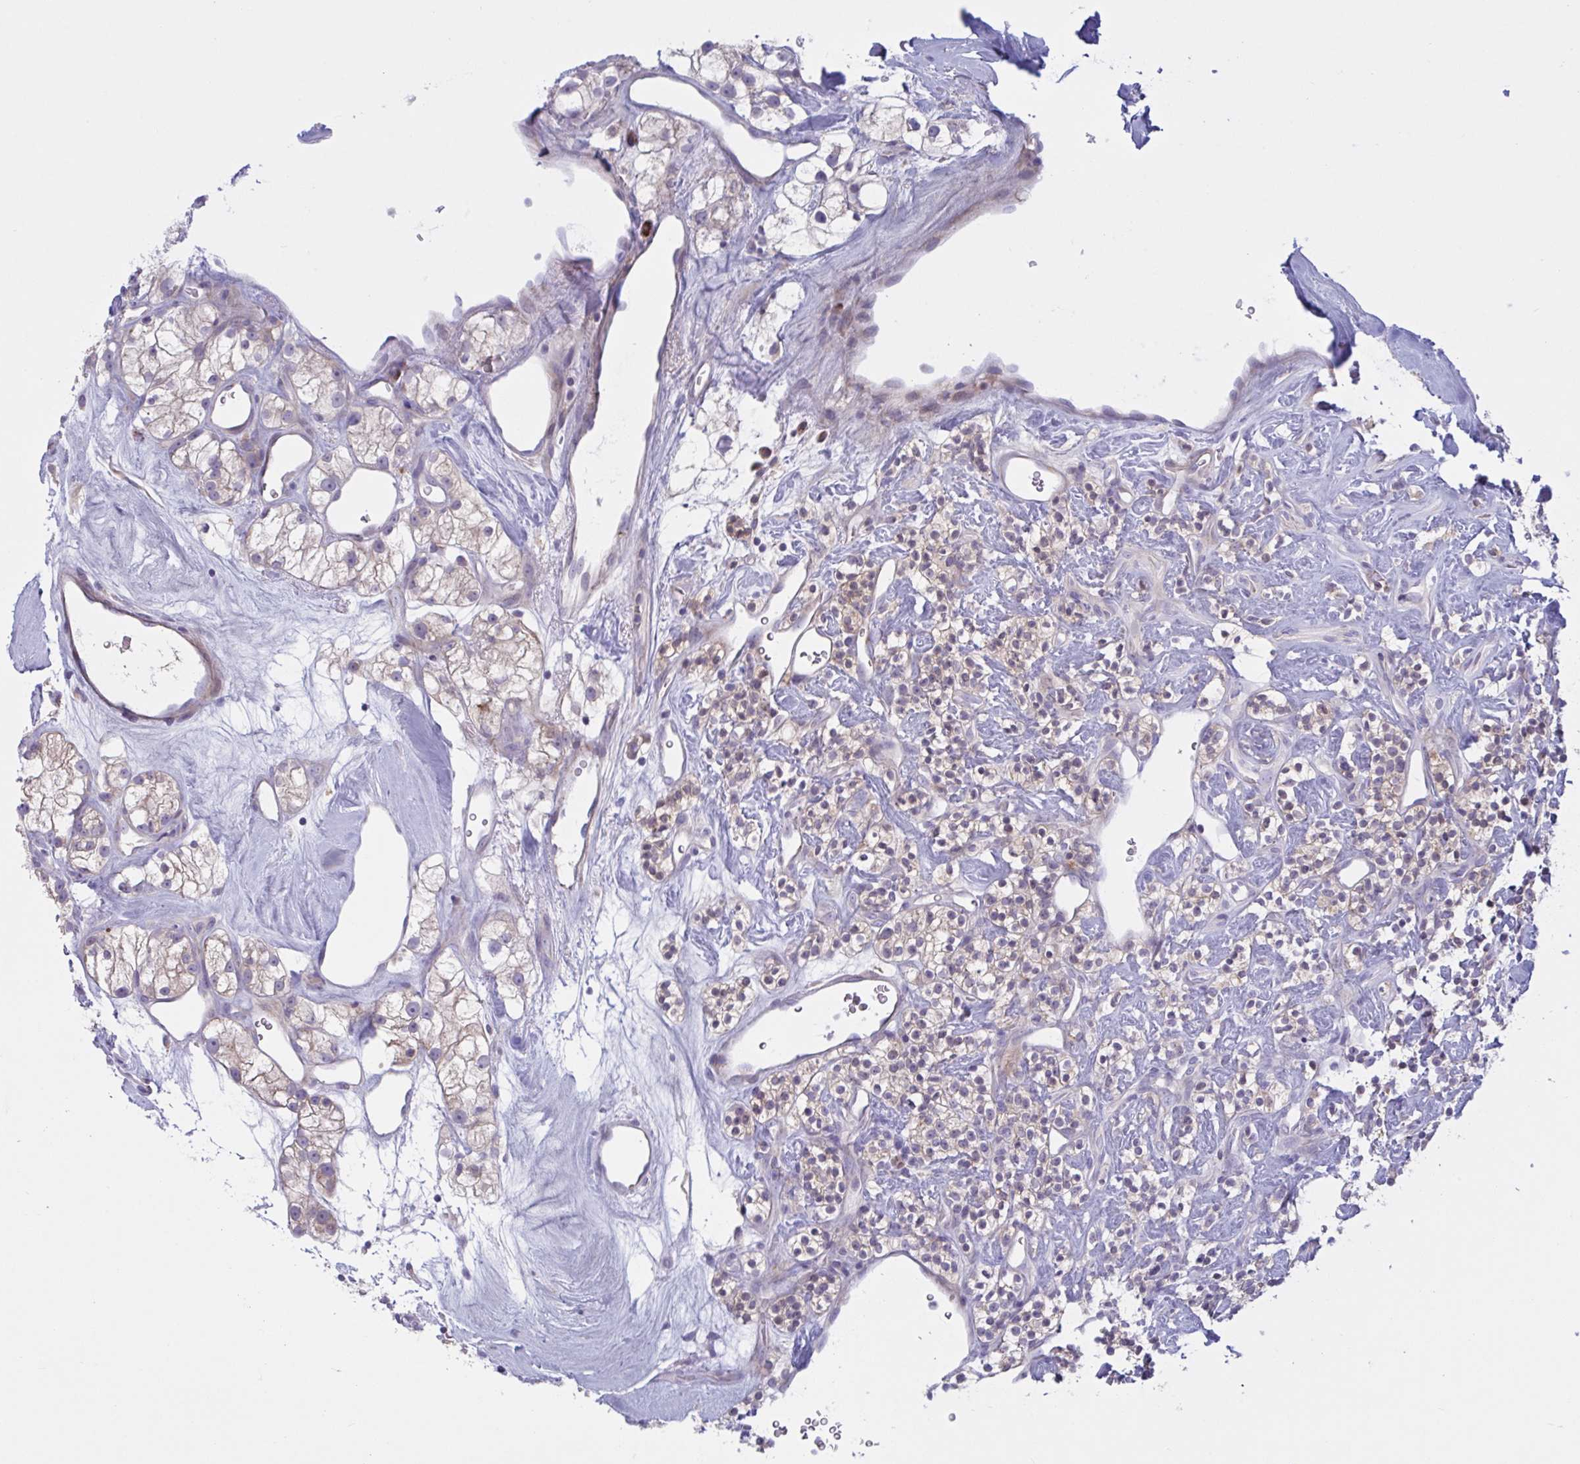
{"staining": {"intensity": "weak", "quantity": "25%-75%", "location": "cytoplasmic/membranous"}, "tissue": "renal cancer", "cell_type": "Tumor cells", "image_type": "cancer", "snomed": [{"axis": "morphology", "description": "Adenocarcinoma, NOS"}, {"axis": "topography", "description": "Kidney"}], "caption": "The photomicrograph displays staining of renal cancer (adenocarcinoma), revealing weak cytoplasmic/membranous protein expression (brown color) within tumor cells.", "gene": "VWC2", "patient": {"sex": "male", "age": 77}}